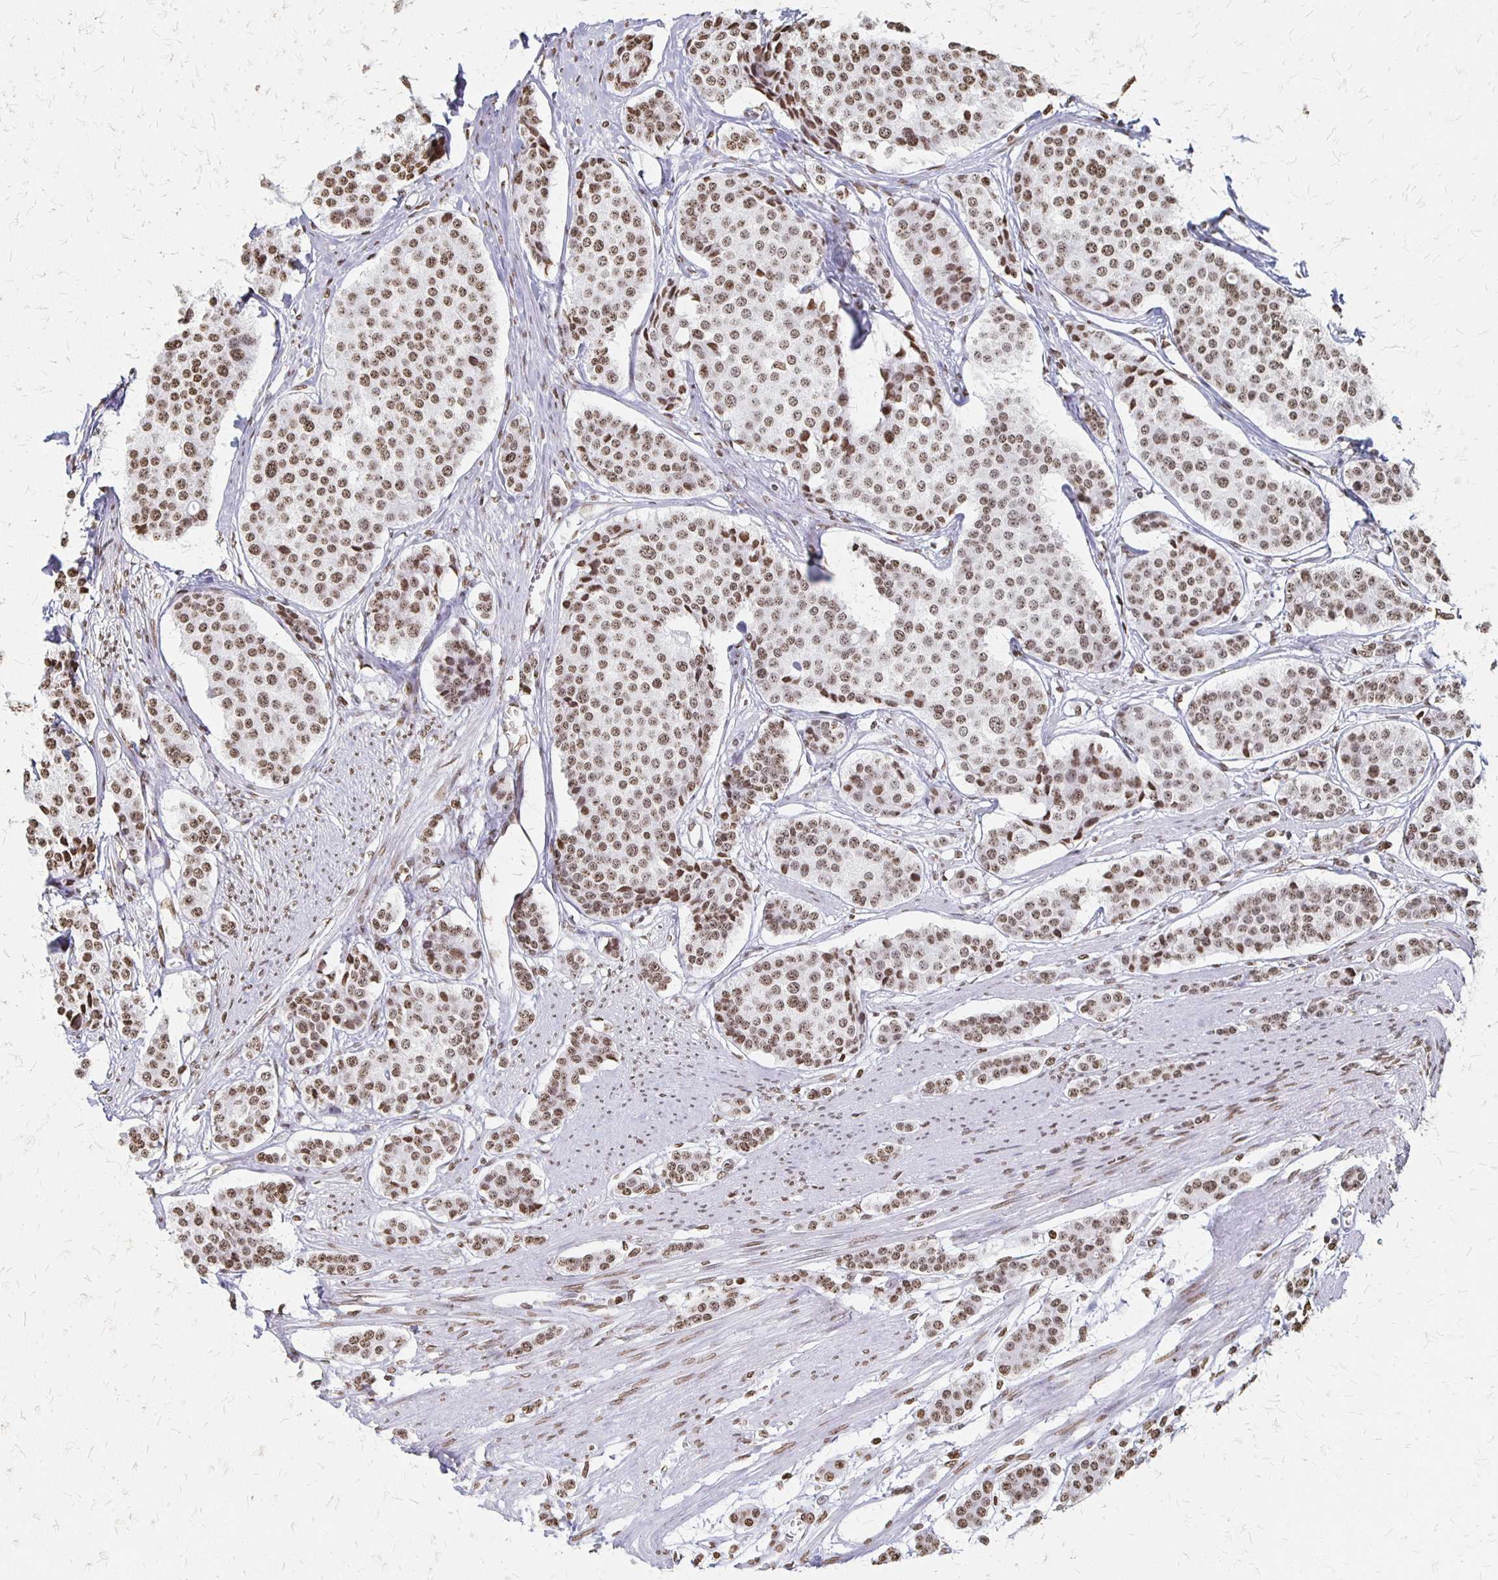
{"staining": {"intensity": "moderate", "quantity": ">75%", "location": "nuclear"}, "tissue": "carcinoid", "cell_type": "Tumor cells", "image_type": "cancer", "snomed": [{"axis": "morphology", "description": "Carcinoid, malignant, NOS"}, {"axis": "topography", "description": "Small intestine"}], "caption": "Carcinoid stained with a brown dye displays moderate nuclear positive staining in approximately >75% of tumor cells.", "gene": "ZNF280C", "patient": {"sex": "male", "age": 60}}